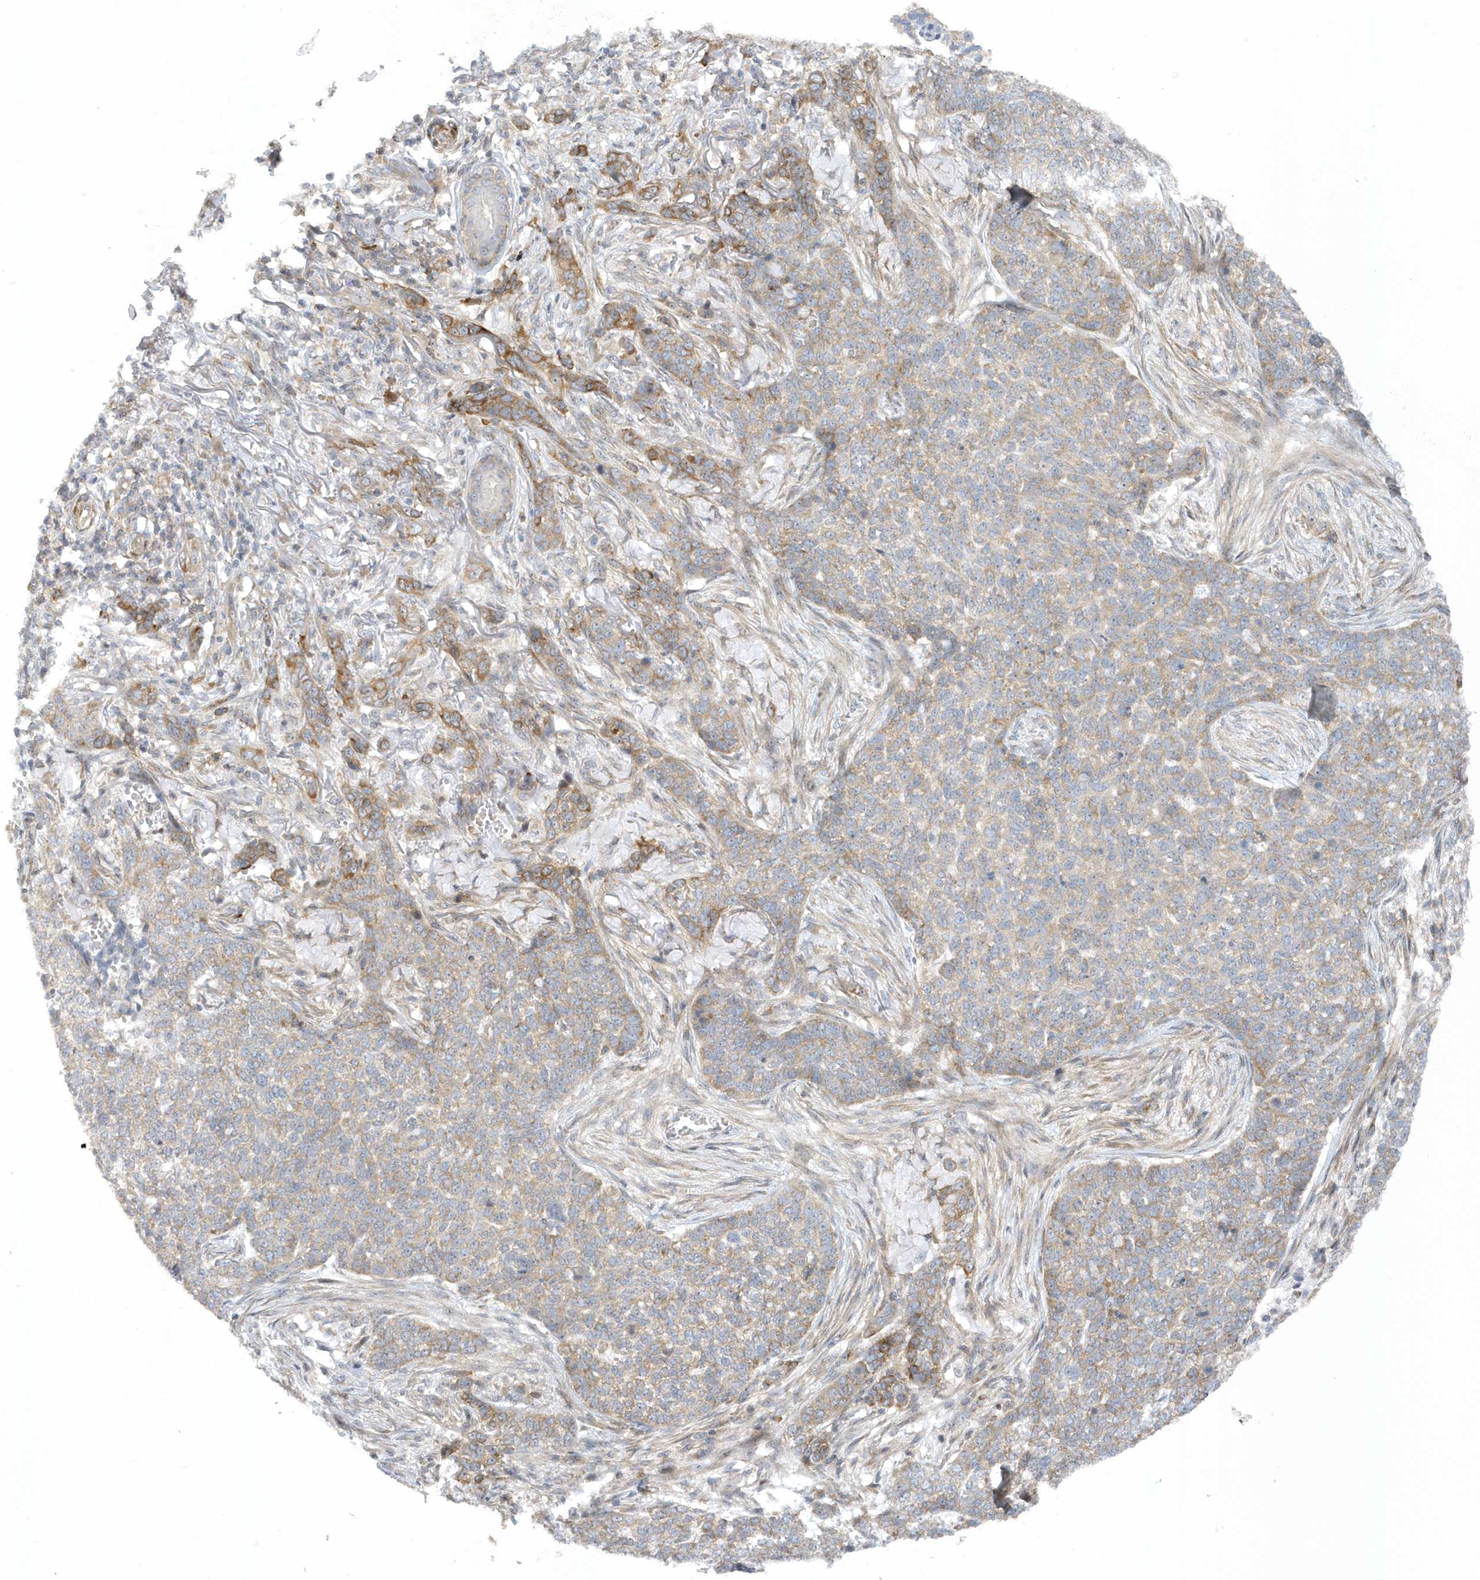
{"staining": {"intensity": "moderate", "quantity": "<25%", "location": "cytoplasmic/membranous"}, "tissue": "skin cancer", "cell_type": "Tumor cells", "image_type": "cancer", "snomed": [{"axis": "morphology", "description": "Basal cell carcinoma"}, {"axis": "topography", "description": "Skin"}], "caption": "Protein staining by IHC exhibits moderate cytoplasmic/membranous positivity in approximately <25% of tumor cells in skin basal cell carcinoma.", "gene": "MAP7D3", "patient": {"sex": "male", "age": 85}}